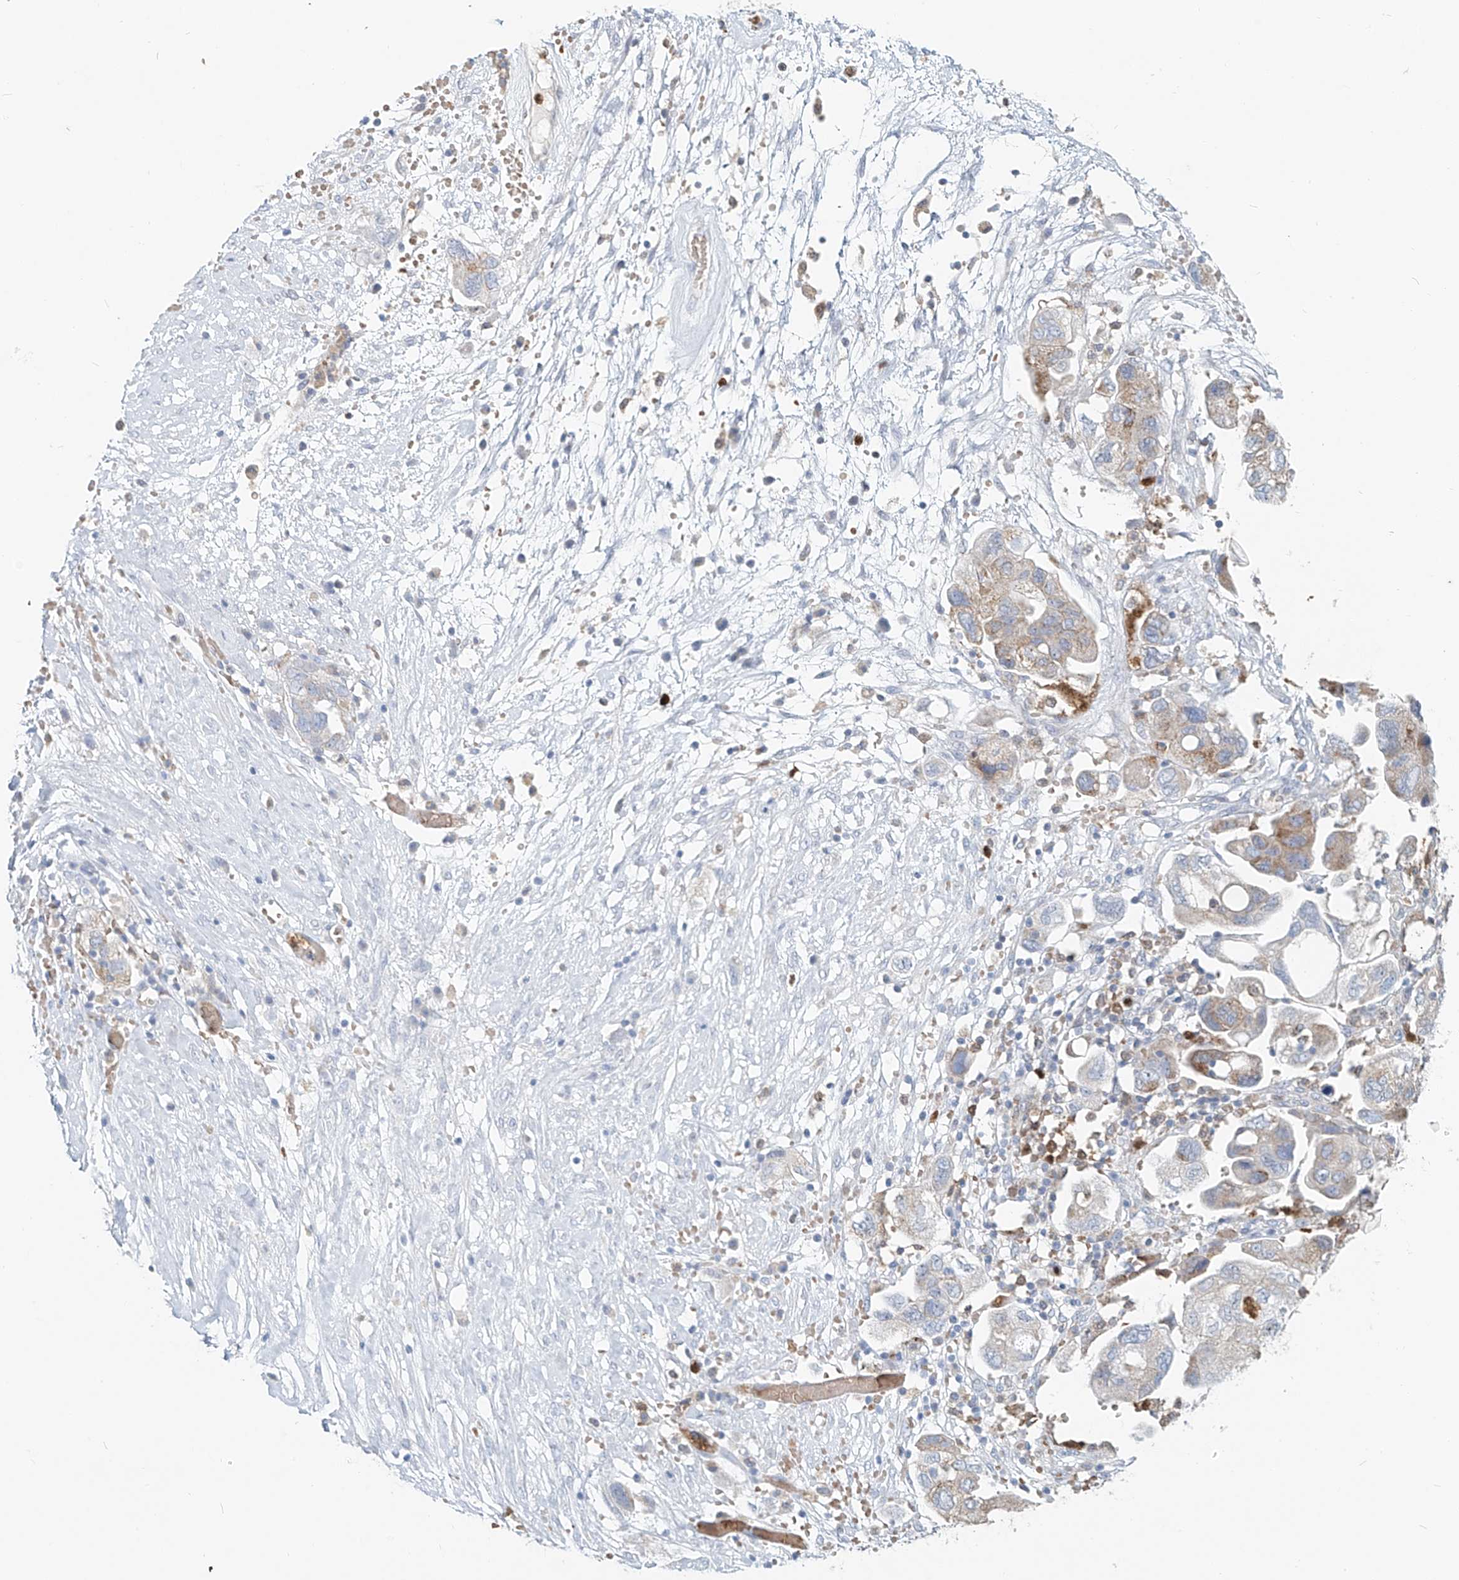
{"staining": {"intensity": "moderate", "quantity": "25%-75%", "location": "cytoplasmic/membranous"}, "tissue": "ovarian cancer", "cell_type": "Tumor cells", "image_type": "cancer", "snomed": [{"axis": "morphology", "description": "Carcinoma, NOS"}, {"axis": "morphology", "description": "Cystadenocarcinoma, serous, NOS"}, {"axis": "topography", "description": "Ovary"}], "caption": "The immunohistochemical stain shows moderate cytoplasmic/membranous positivity in tumor cells of serous cystadenocarcinoma (ovarian) tissue.", "gene": "PTPRA", "patient": {"sex": "female", "age": 69}}